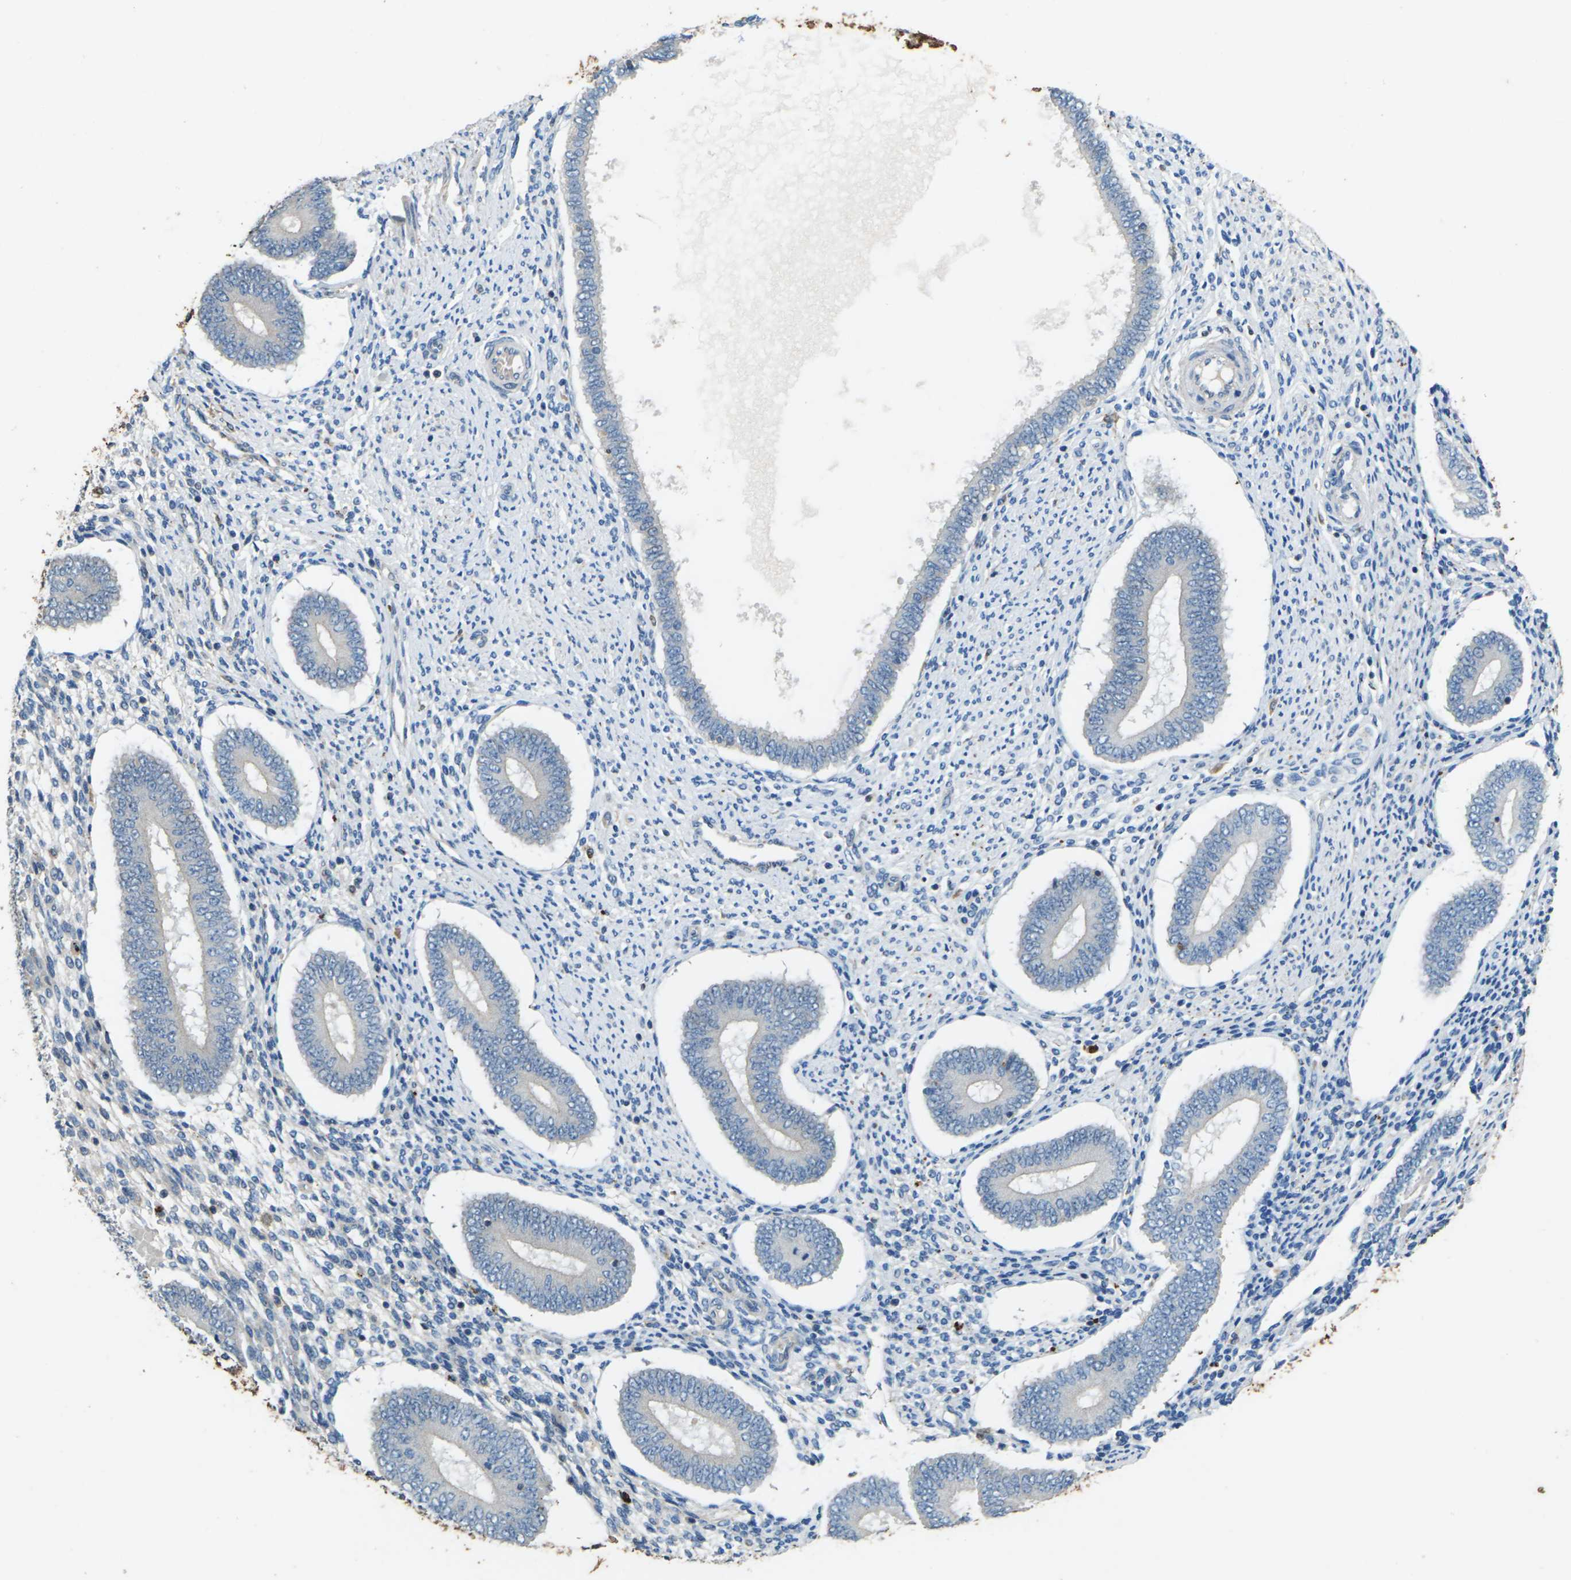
{"staining": {"intensity": "negative", "quantity": "none", "location": "none"}, "tissue": "endometrium", "cell_type": "Cells in endometrial stroma", "image_type": "normal", "snomed": [{"axis": "morphology", "description": "Normal tissue, NOS"}, {"axis": "topography", "description": "Endometrium"}], "caption": "Immunohistochemistry of normal human endometrium displays no staining in cells in endometrial stroma.", "gene": "SIGLEC14", "patient": {"sex": "female", "age": 42}}